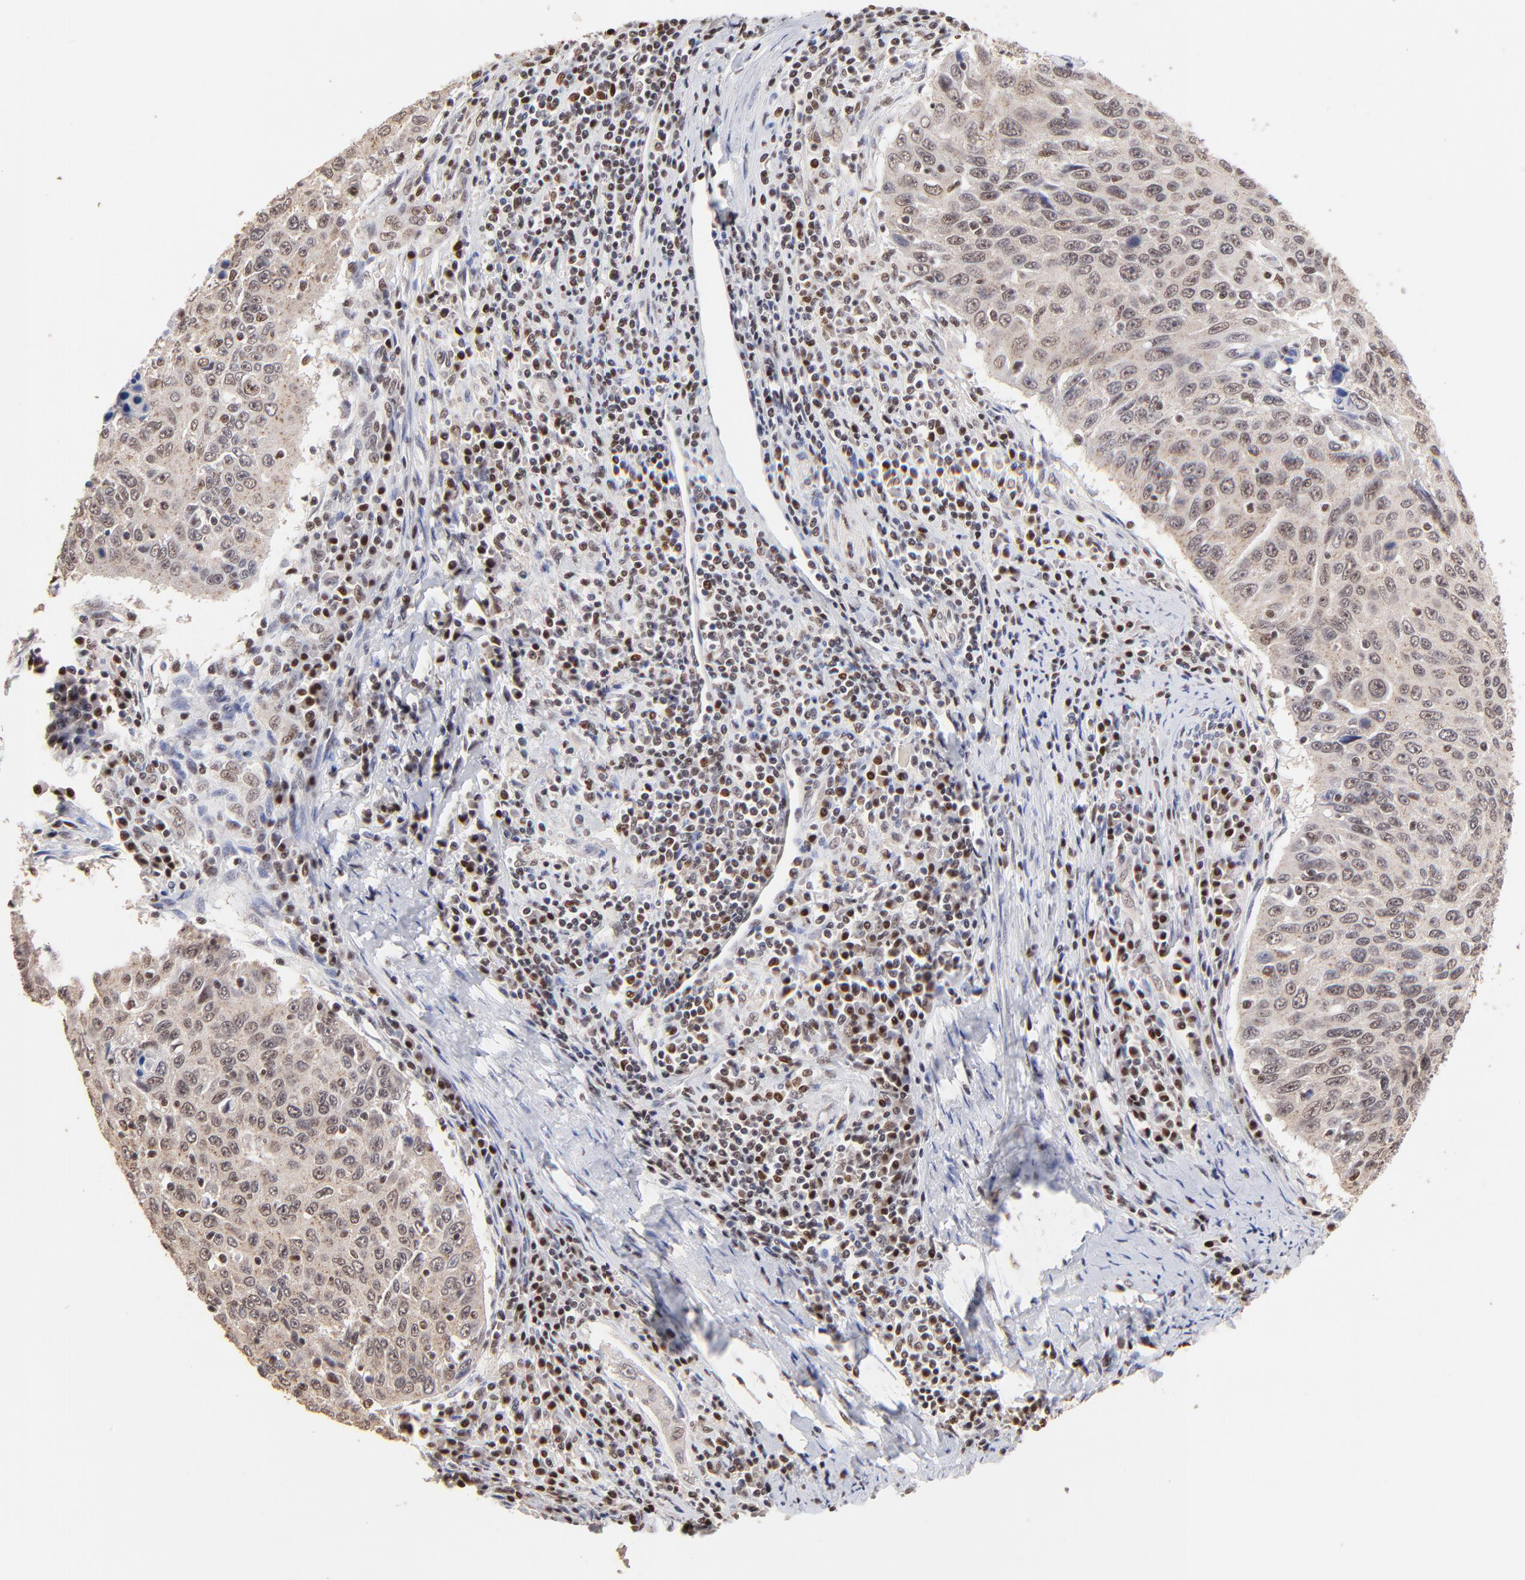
{"staining": {"intensity": "moderate", "quantity": "25%-75%", "location": "cytoplasmic/membranous,nuclear"}, "tissue": "cervical cancer", "cell_type": "Tumor cells", "image_type": "cancer", "snomed": [{"axis": "morphology", "description": "Squamous cell carcinoma, NOS"}, {"axis": "topography", "description": "Cervix"}], "caption": "Tumor cells demonstrate medium levels of moderate cytoplasmic/membranous and nuclear expression in about 25%-75% of cells in cervical cancer (squamous cell carcinoma).", "gene": "DSN1", "patient": {"sex": "female", "age": 53}}